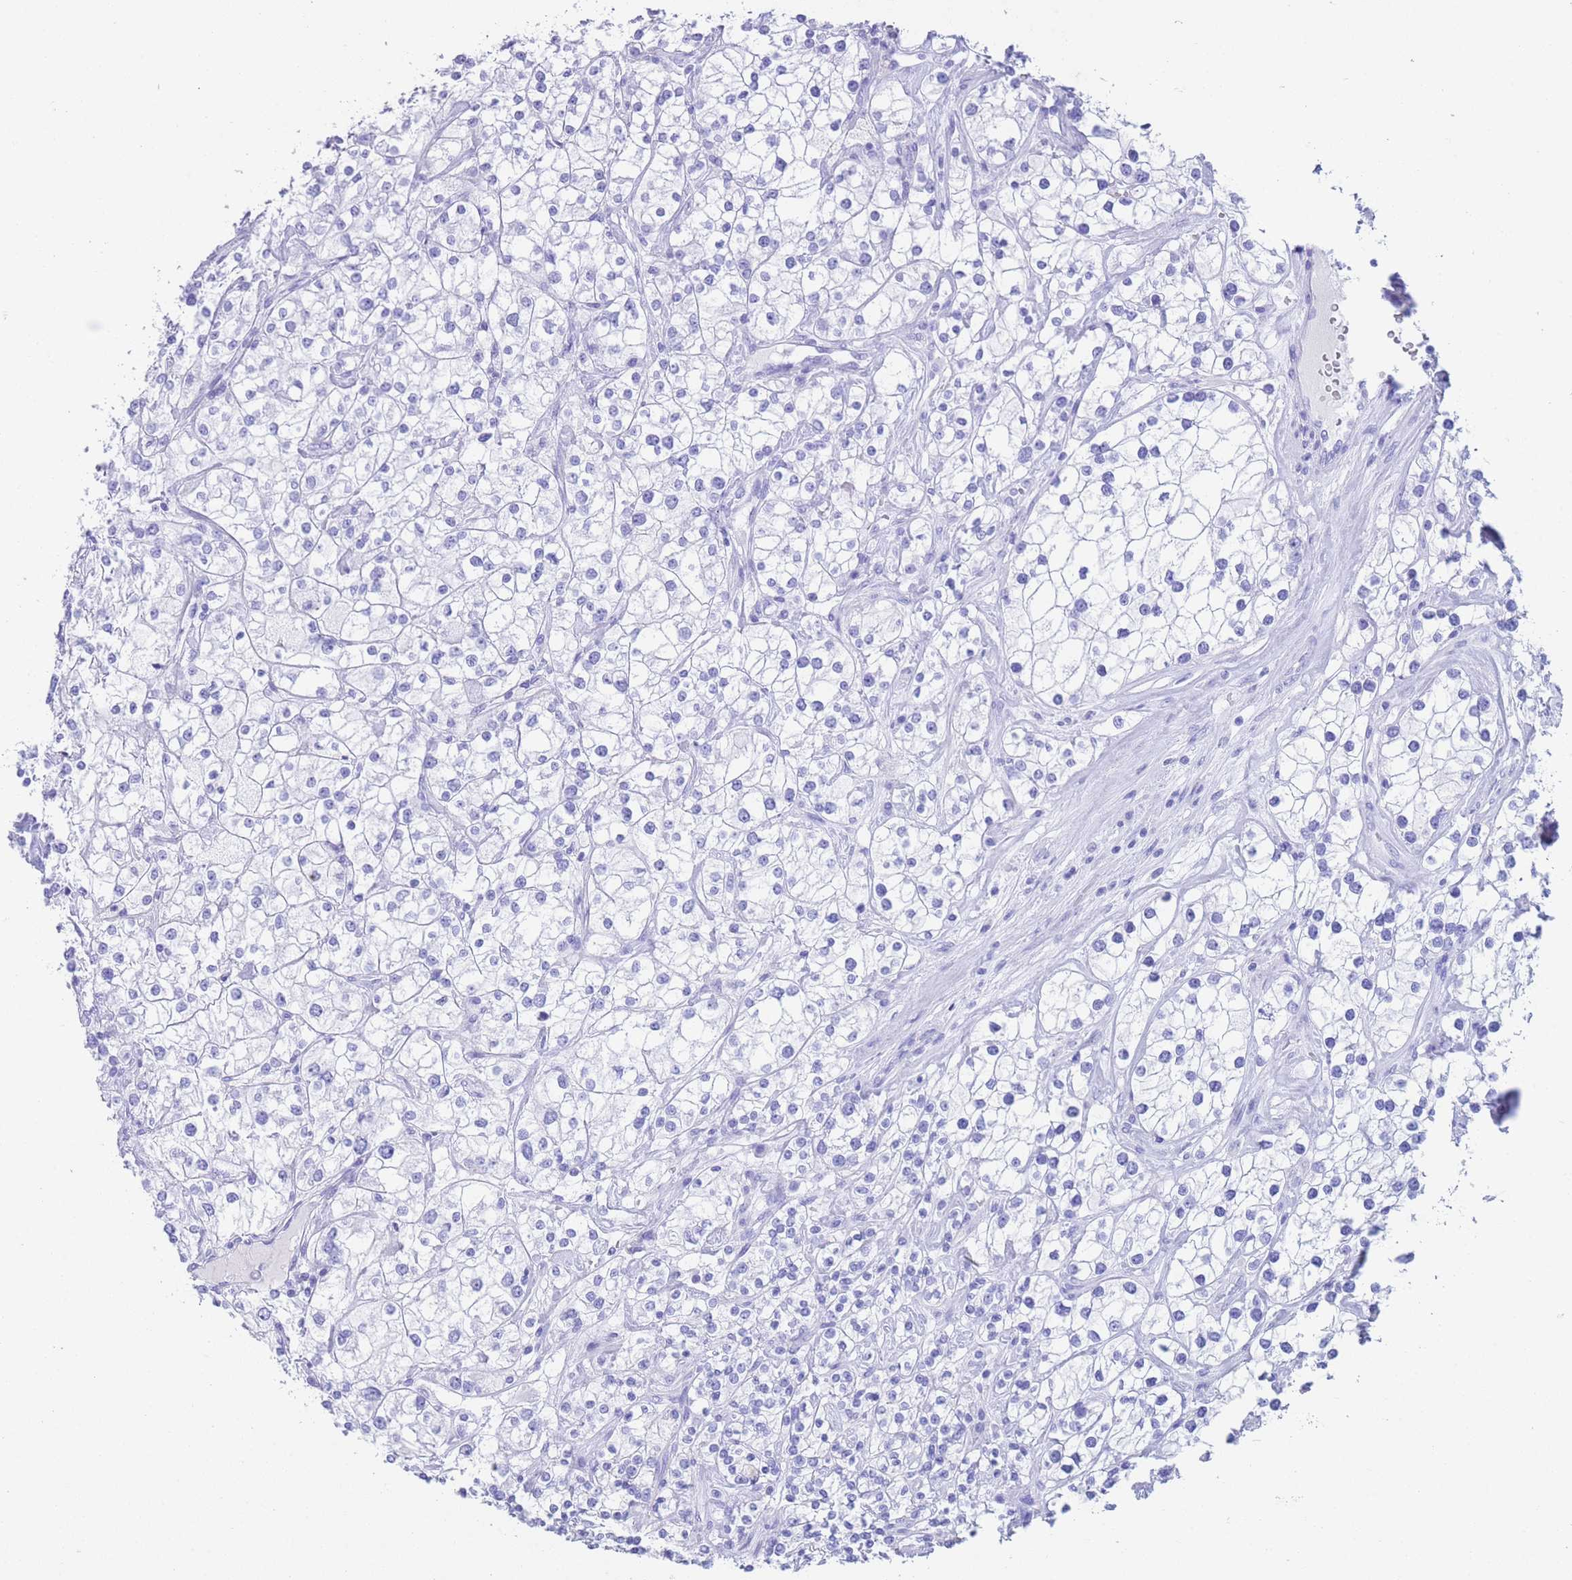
{"staining": {"intensity": "negative", "quantity": "none", "location": "none"}, "tissue": "renal cancer", "cell_type": "Tumor cells", "image_type": "cancer", "snomed": [{"axis": "morphology", "description": "Adenocarcinoma, NOS"}, {"axis": "topography", "description": "Kidney"}], "caption": "High magnification brightfield microscopy of renal cancer (adenocarcinoma) stained with DAB (brown) and counterstained with hematoxylin (blue): tumor cells show no significant expression.", "gene": "SLCO1B3", "patient": {"sex": "male", "age": 77}}